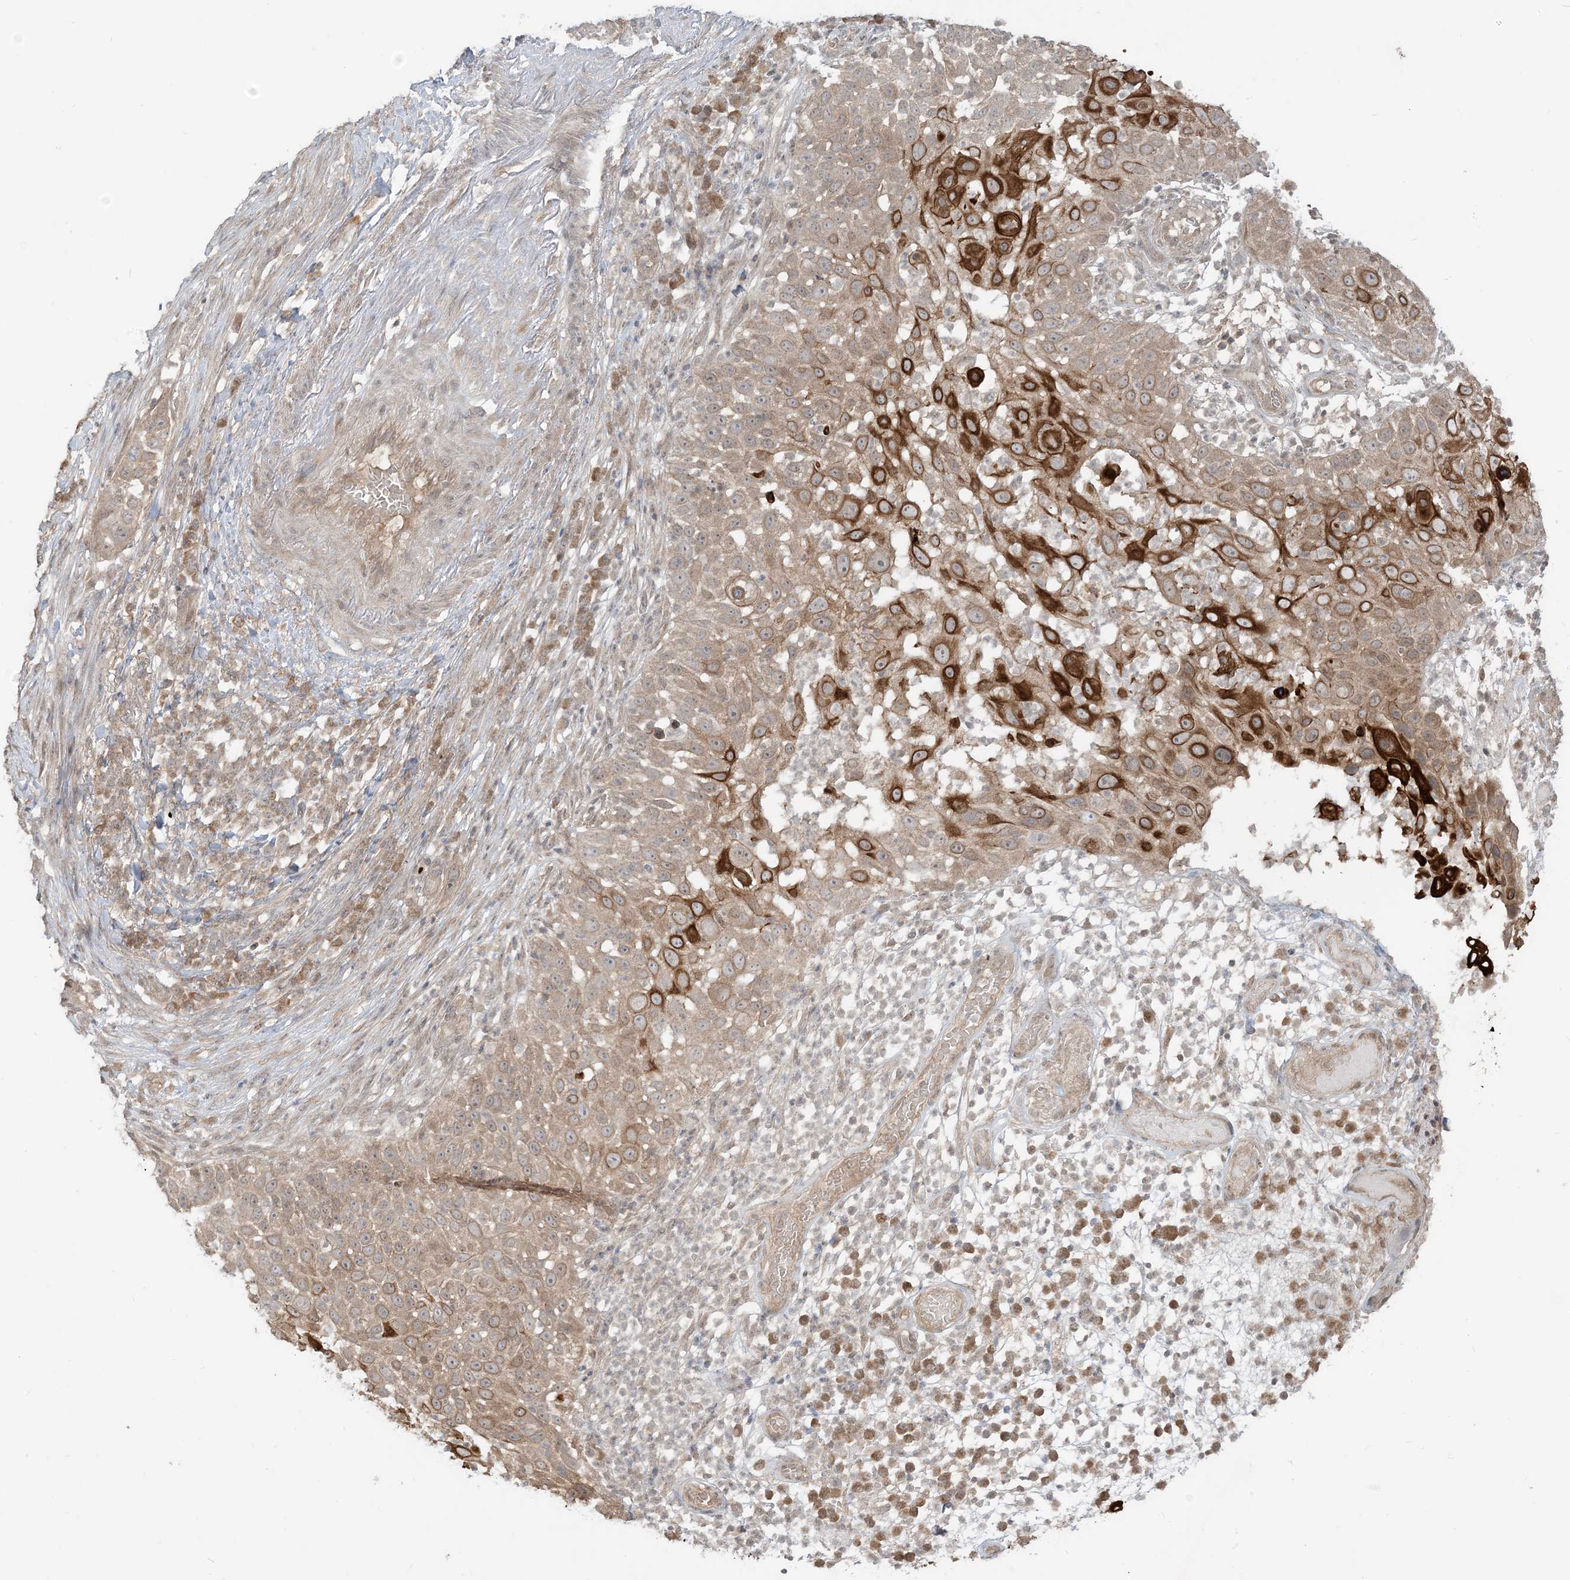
{"staining": {"intensity": "strong", "quantity": "<25%", "location": "cytoplasmic/membranous"}, "tissue": "skin cancer", "cell_type": "Tumor cells", "image_type": "cancer", "snomed": [{"axis": "morphology", "description": "Squamous cell carcinoma, NOS"}, {"axis": "topography", "description": "Skin"}], "caption": "Skin cancer (squamous cell carcinoma) tissue displays strong cytoplasmic/membranous expression in approximately <25% of tumor cells, visualized by immunohistochemistry.", "gene": "TBCC", "patient": {"sex": "female", "age": 44}}